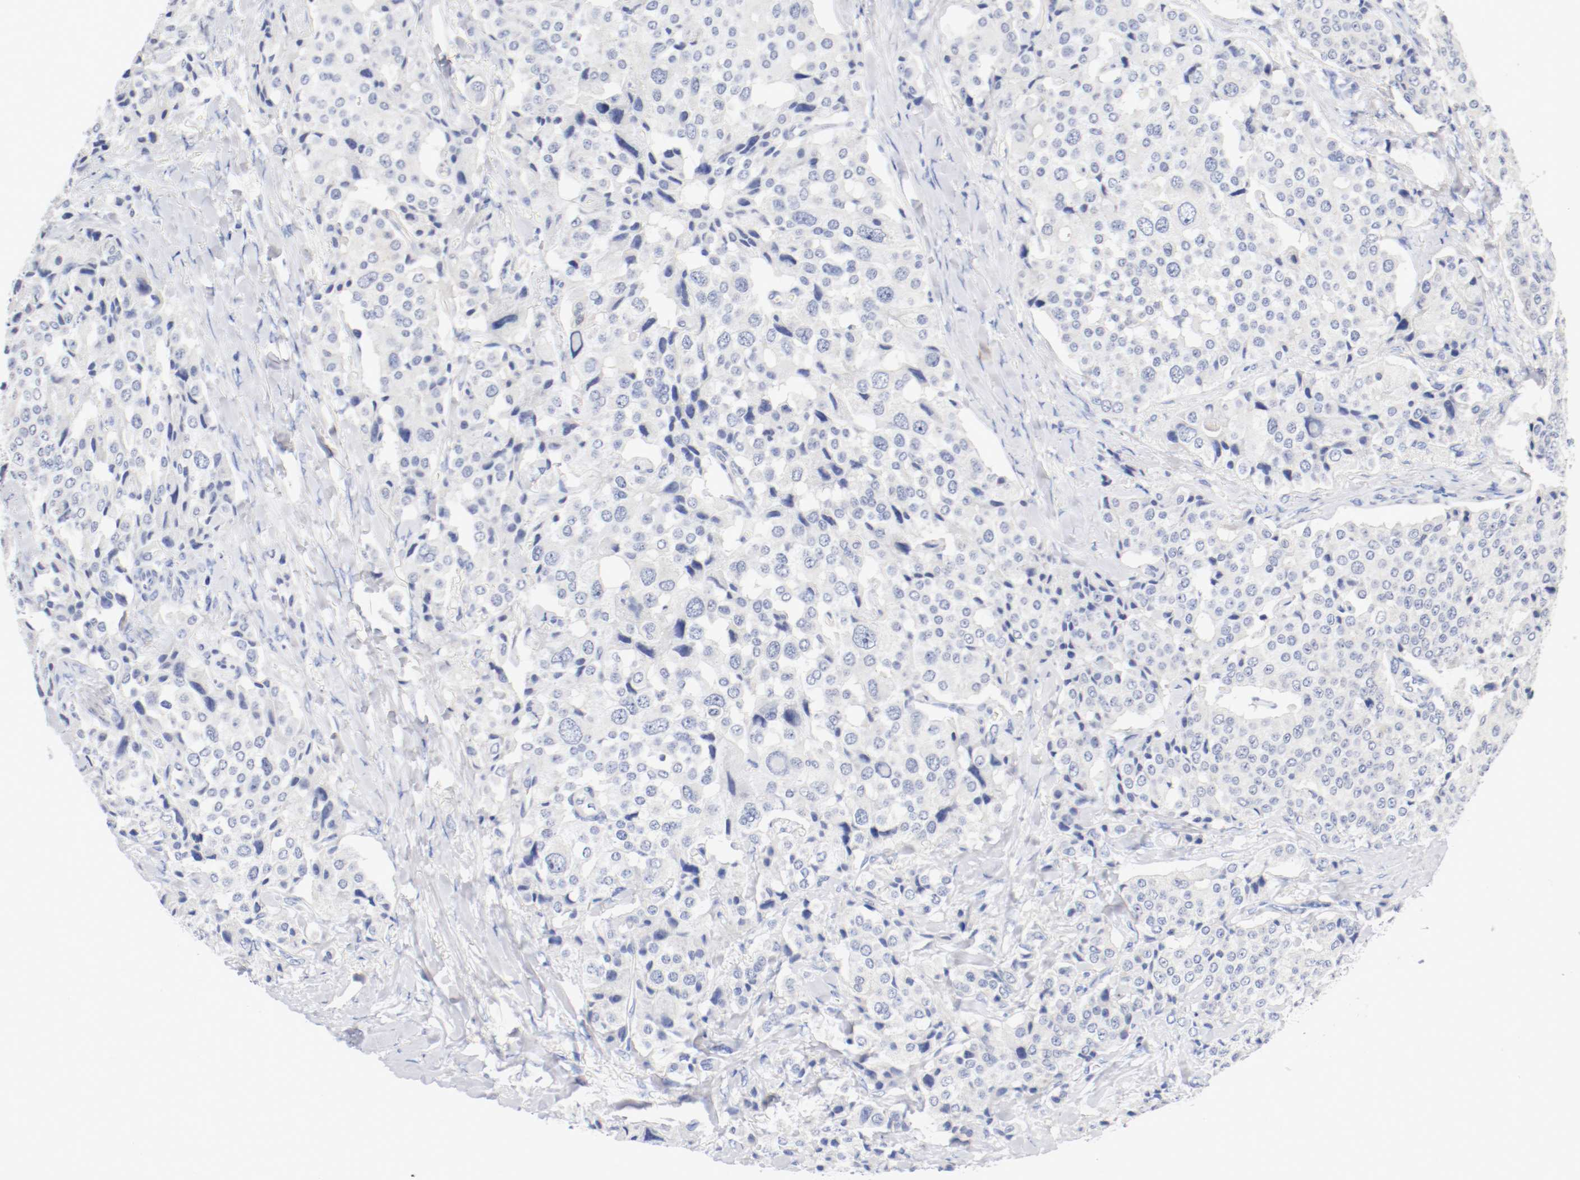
{"staining": {"intensity": "negative", "quantity": "none", "location": "none"}, "tissue": "carcinoid", "cell_type": "Tumor cells", "image_type": "cancer", "snomed": [{"axis": "morphology", "description": "Carcinoid, malignant, NOS"}, {"axis": "topography", "description": "Colon"}], "caption": "Immunohistochemistry micrograph of neoplastic tissue: human carcinoid stained with DAB exhibits no significant protein staining in tumor cells.", "gene": "HOMER1", "patient": {"sex": "female", "age": 61}}